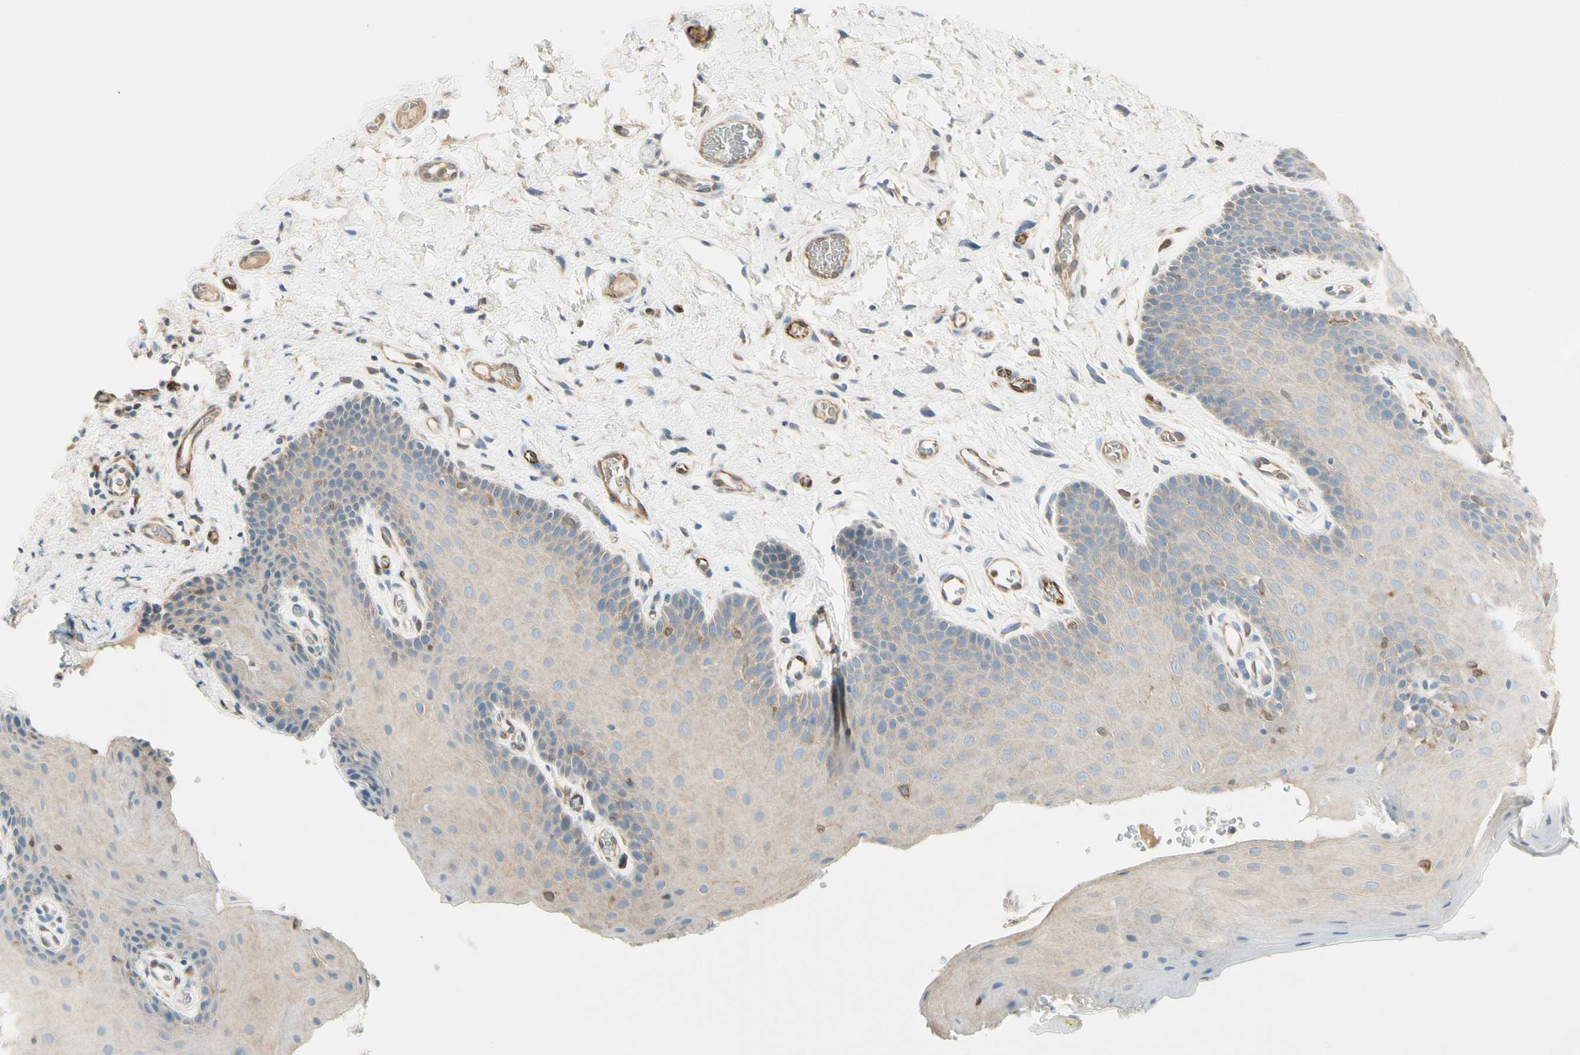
{"staining": {"intensity": "negative", "quantity": "none", "location": "none"}, "tissue": "oral mucosa", "cell_type": "Squamous epithelial cells", "image_type": "normal", "snomed": [{"axis": "morphology", "description": "Normal tissue, NOS"}, {"axis": "topography", "description": "Oral tissue"}], "caption": "Protein analysis of benign oral mucosa shows no significant expression in squamous epithelial cells. The staining is performed using DAB brown chromogen with nuclei counter-stained in using hematoxylin.", "gene": "LPCAT2", "patient": {"sex": "male", "age": 54}}